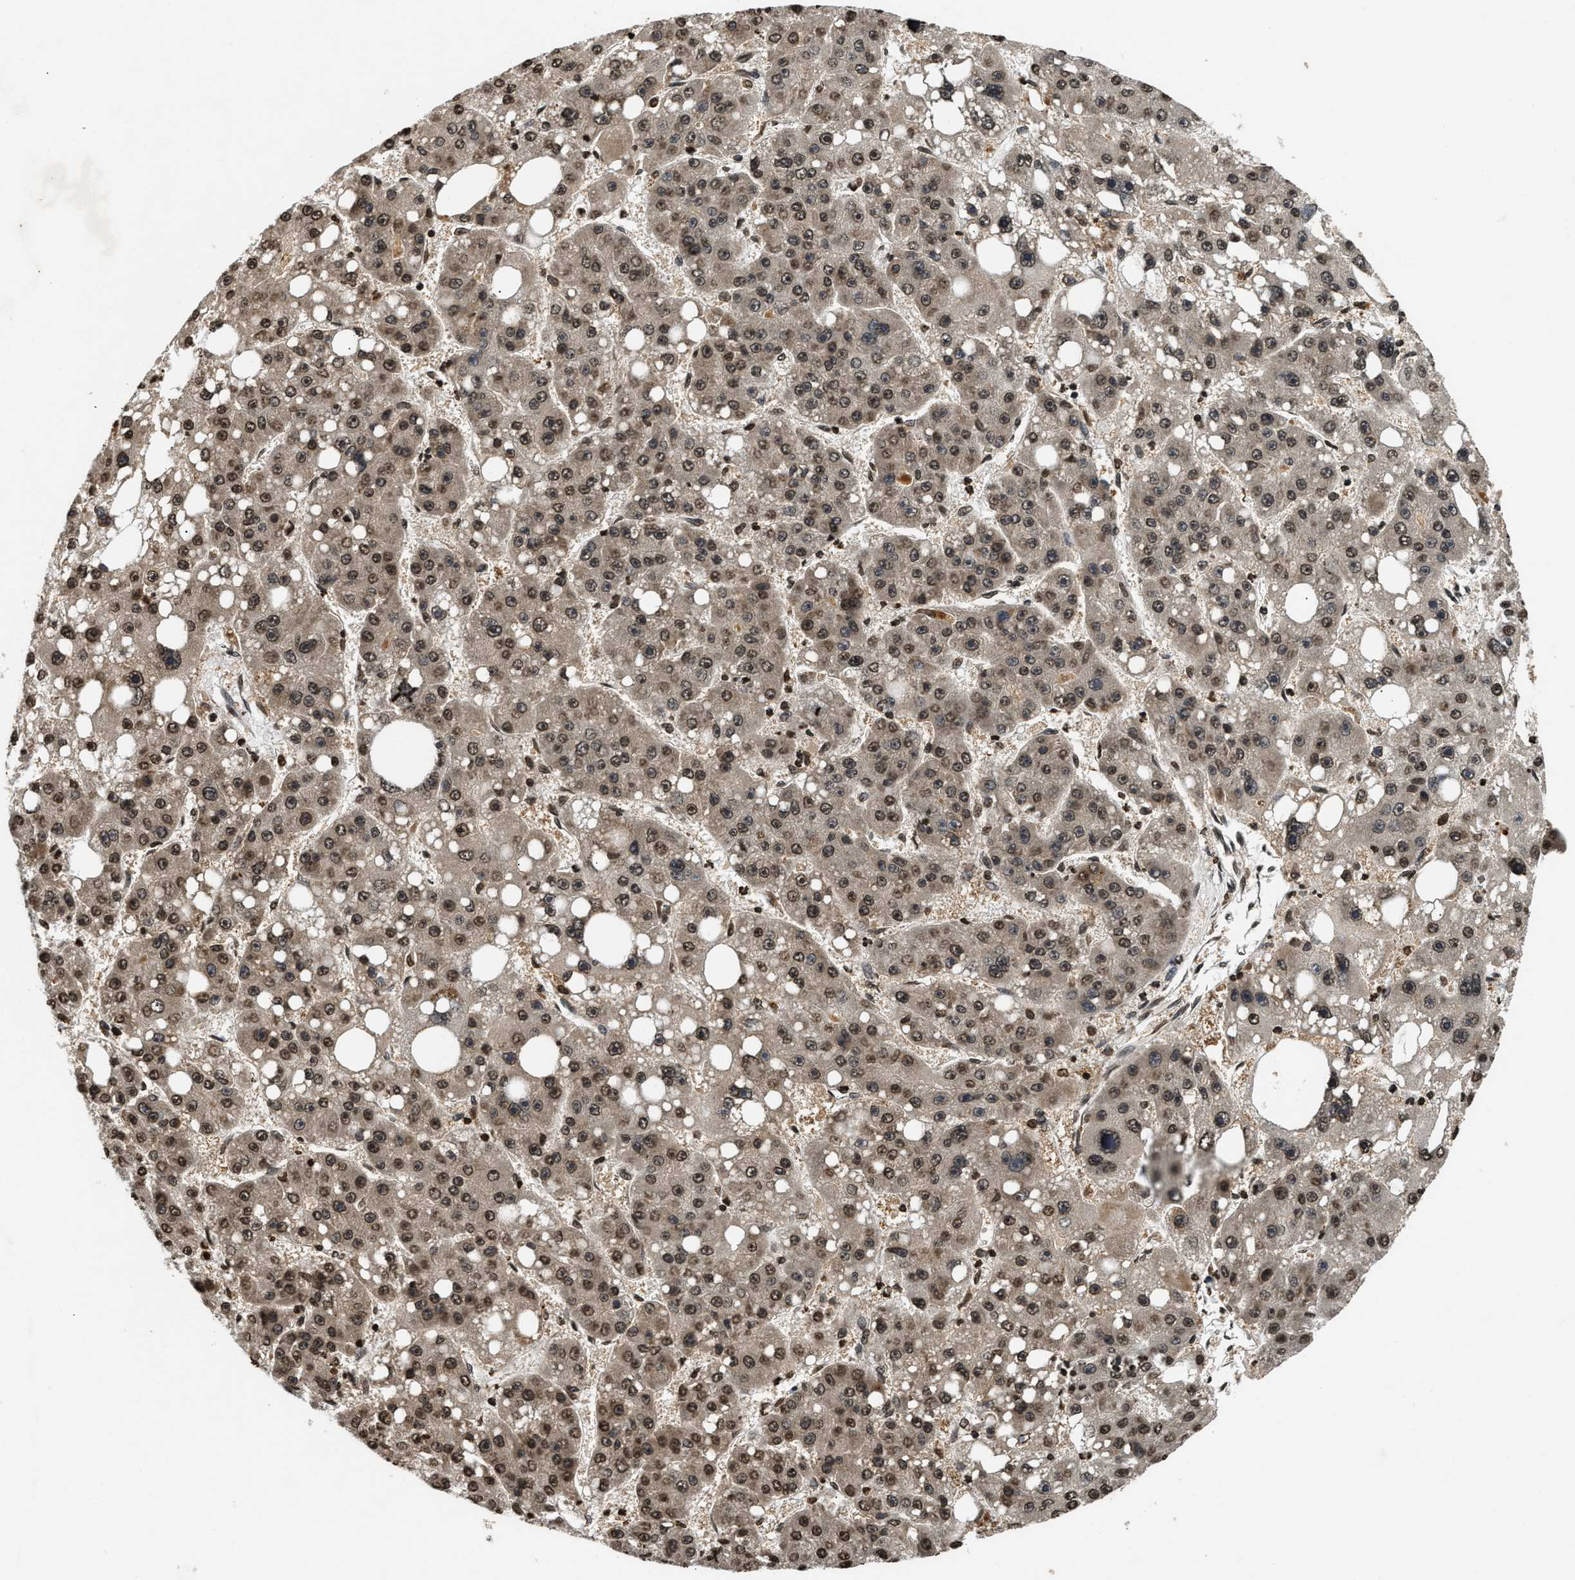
{"staining": {"intensity": "moderate", "quantity": ">75%", "location": "cytoplasmic/membranous,nuclear"}, "tissue": "liver cancer", "cell_type": "Tumor cells", "image_type": "cancer", "snomed": [{"axis": "morphology", "description": "Carcinoma, Hepatocellular, NOS"}, {"axis": "topography", "description": "Liver"}], "caption": "A high-resolution histopathology image shows IHC staining of liver cancer (hepatocellular carcinoma), which reveals moderate cytoplasmic/membranous and nuclear staining in about >75% of tumor cells.", "gene": "DNASE1L3", "patient": {"sex": "female", "age": 61}}